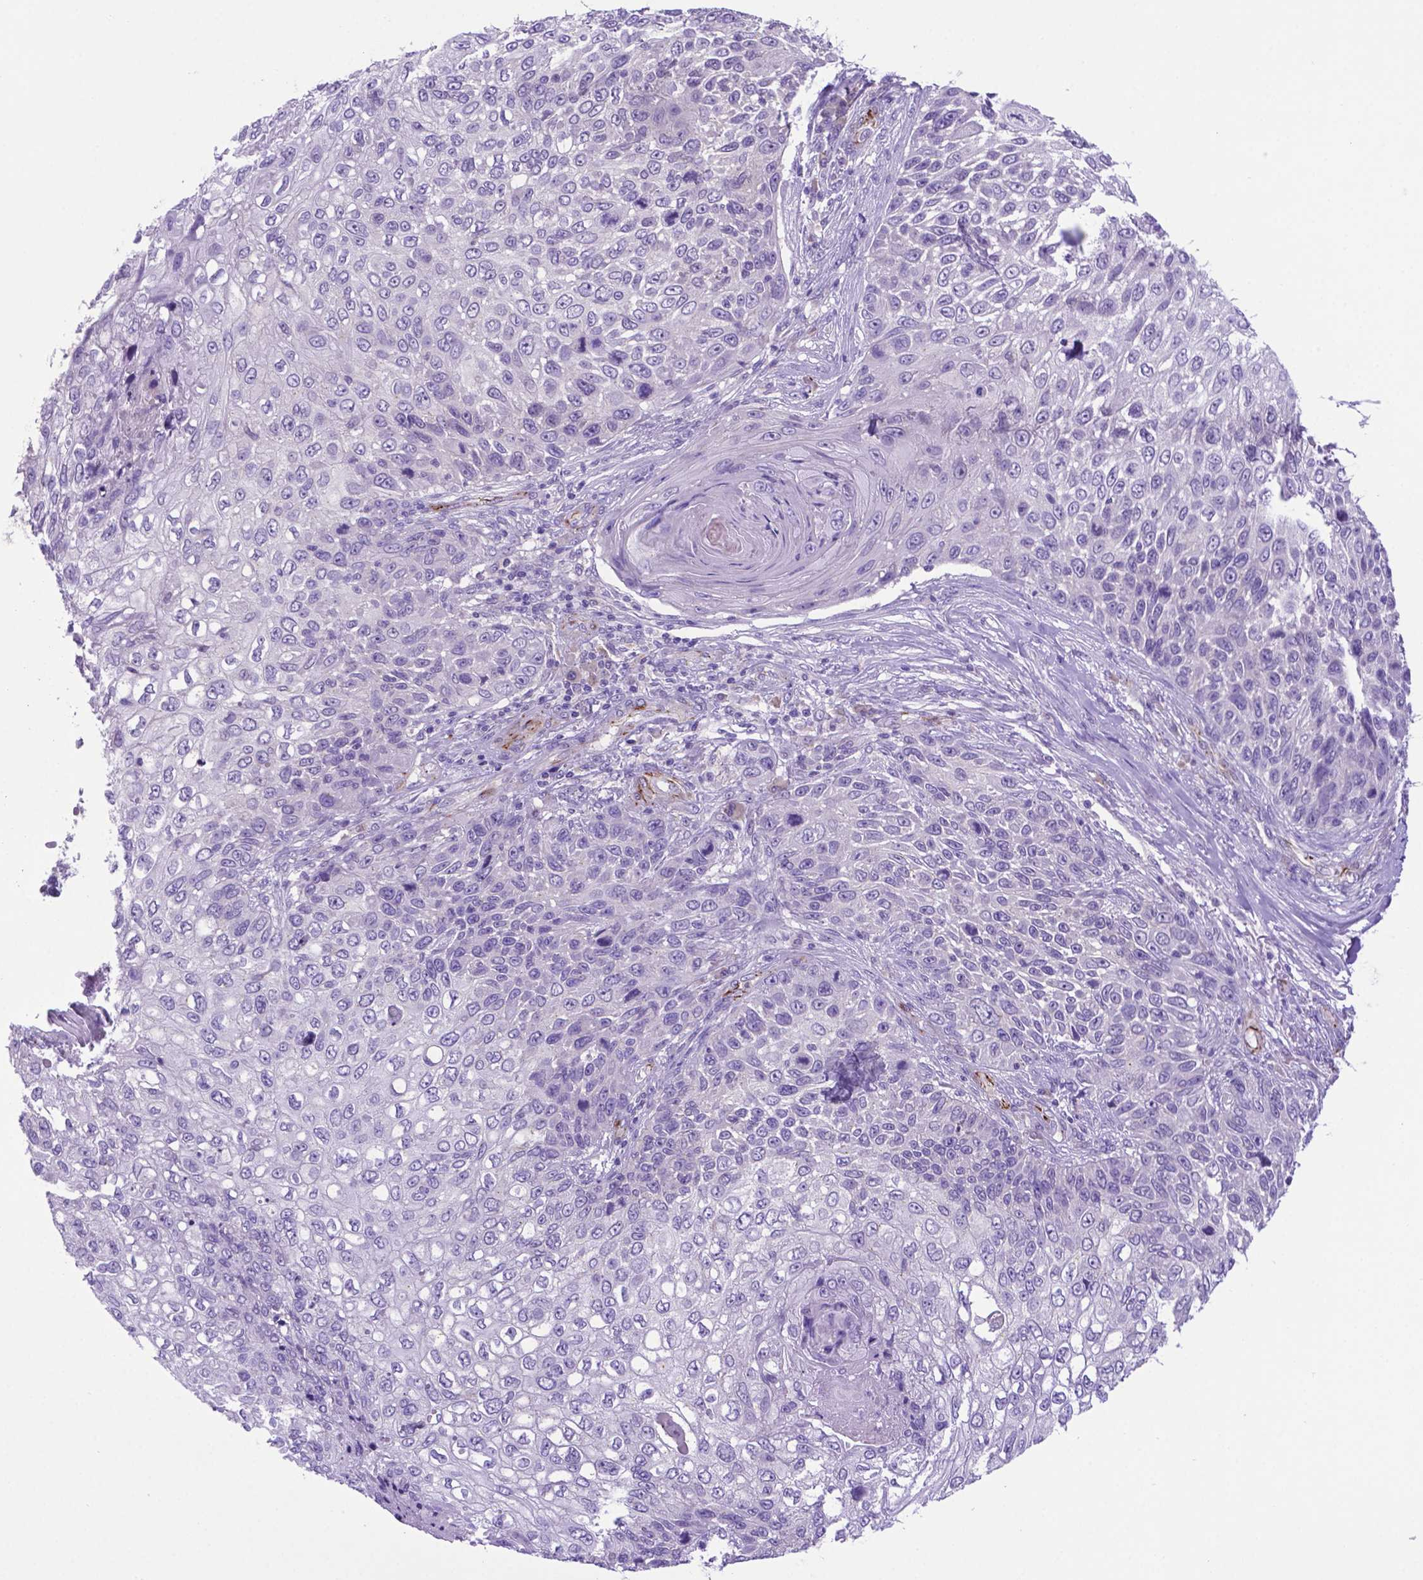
{"staining": {"intensity": "negative", "quantity": "none", "location": "none"}, "tissue": "skin cancer", "cell_type": "Tumor cells", "image_type": "cancer", "snomed": [{"axis": "morphology", "description": "Squamous cell carcinoma, NOS"}, {"axis": "topography", "description": "Skin"}], "caption": "There is no significant staining in tumor cells of skin squamous cell carcinoma.", "gene": "LZTR1", "patient": {"sex": "male", "age": 92}}